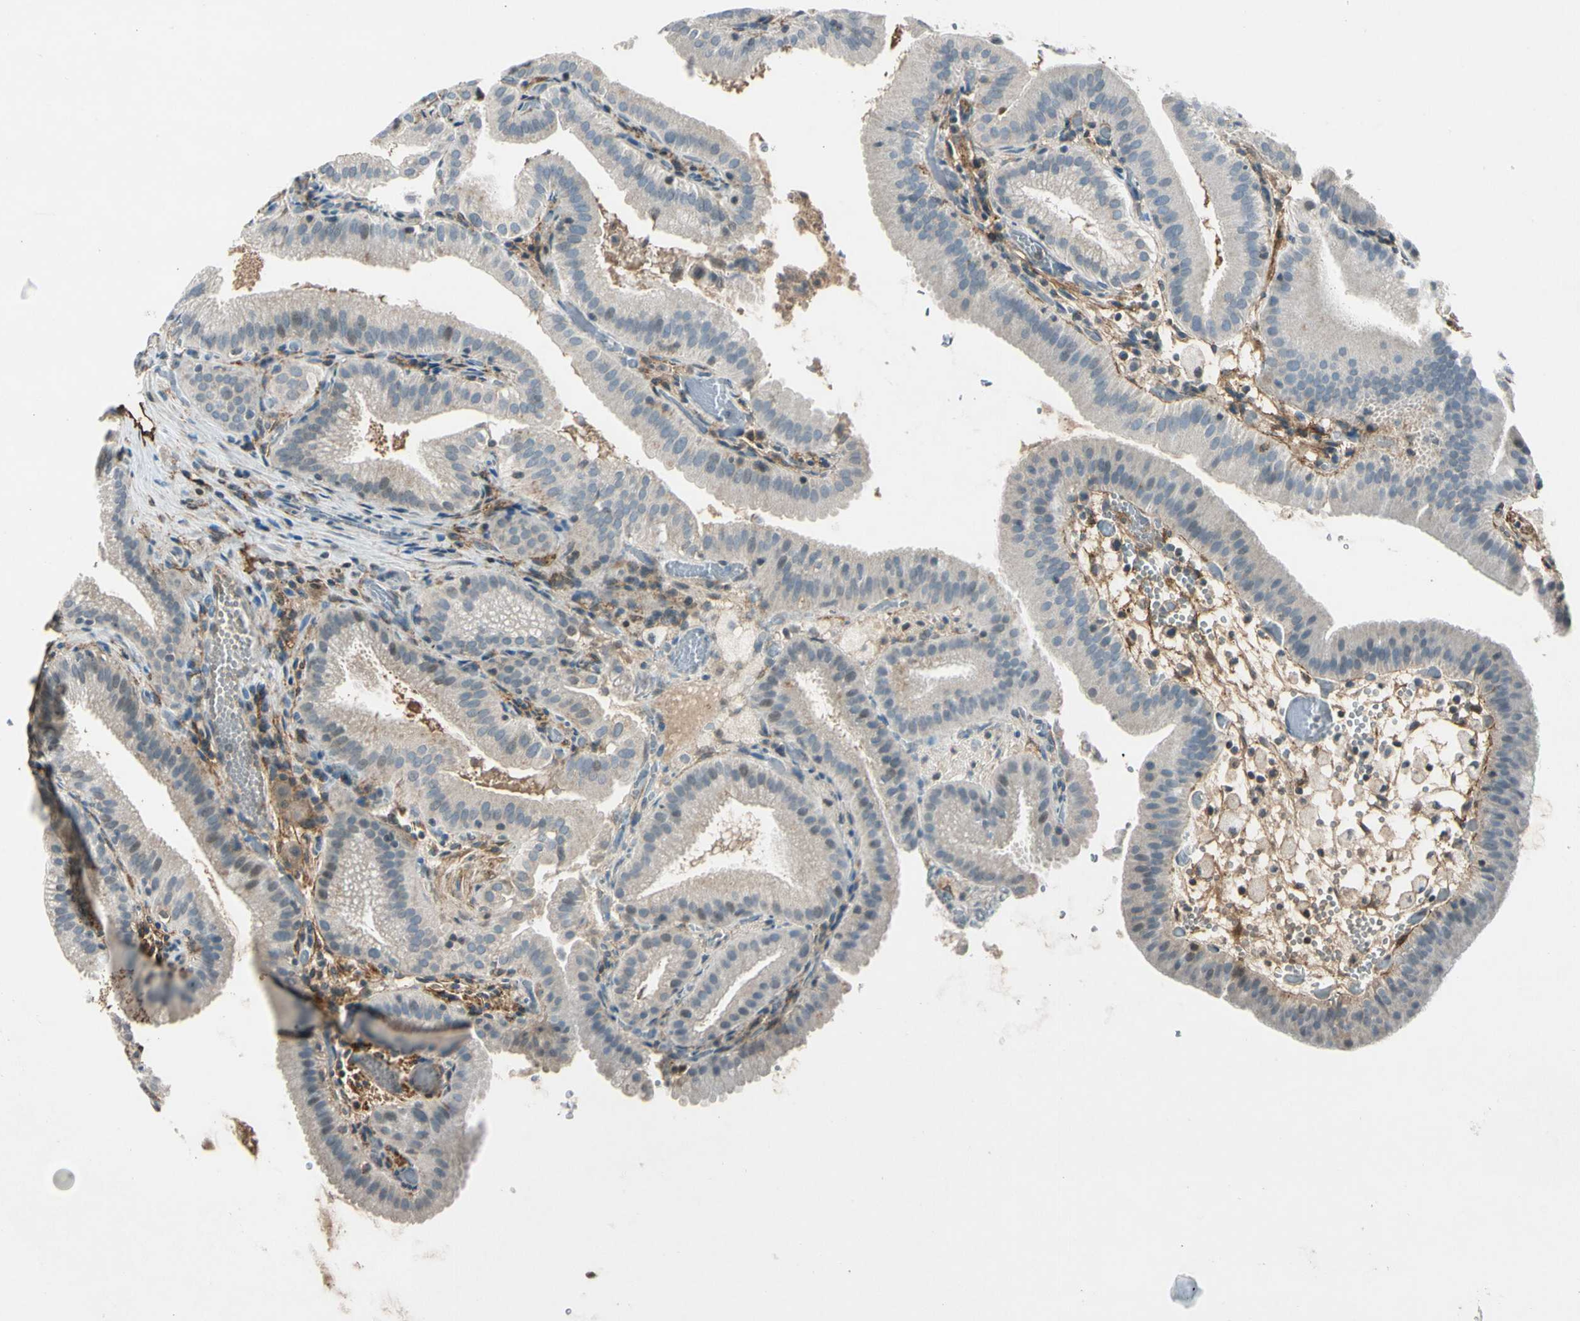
{"staining": {"intensity": "negative", "quantity": "none", "location": "none"}, "tissue": "gallbladder", "cell_type": "Glandular cells", "image_type": "normal", "snomed": [{"axis": "morphology", "description": "Normal tissue, NOS"}, {"axis": "topography", "description": "Gallbladder"}], "caption": "Immunohistochemistry micrograph of unremarkable gallbladder stained for a protein (brown), which reveals no positivity in glandular cells.", "gene": "PDPN", "patient": {"sex": "male", "age": 54}}